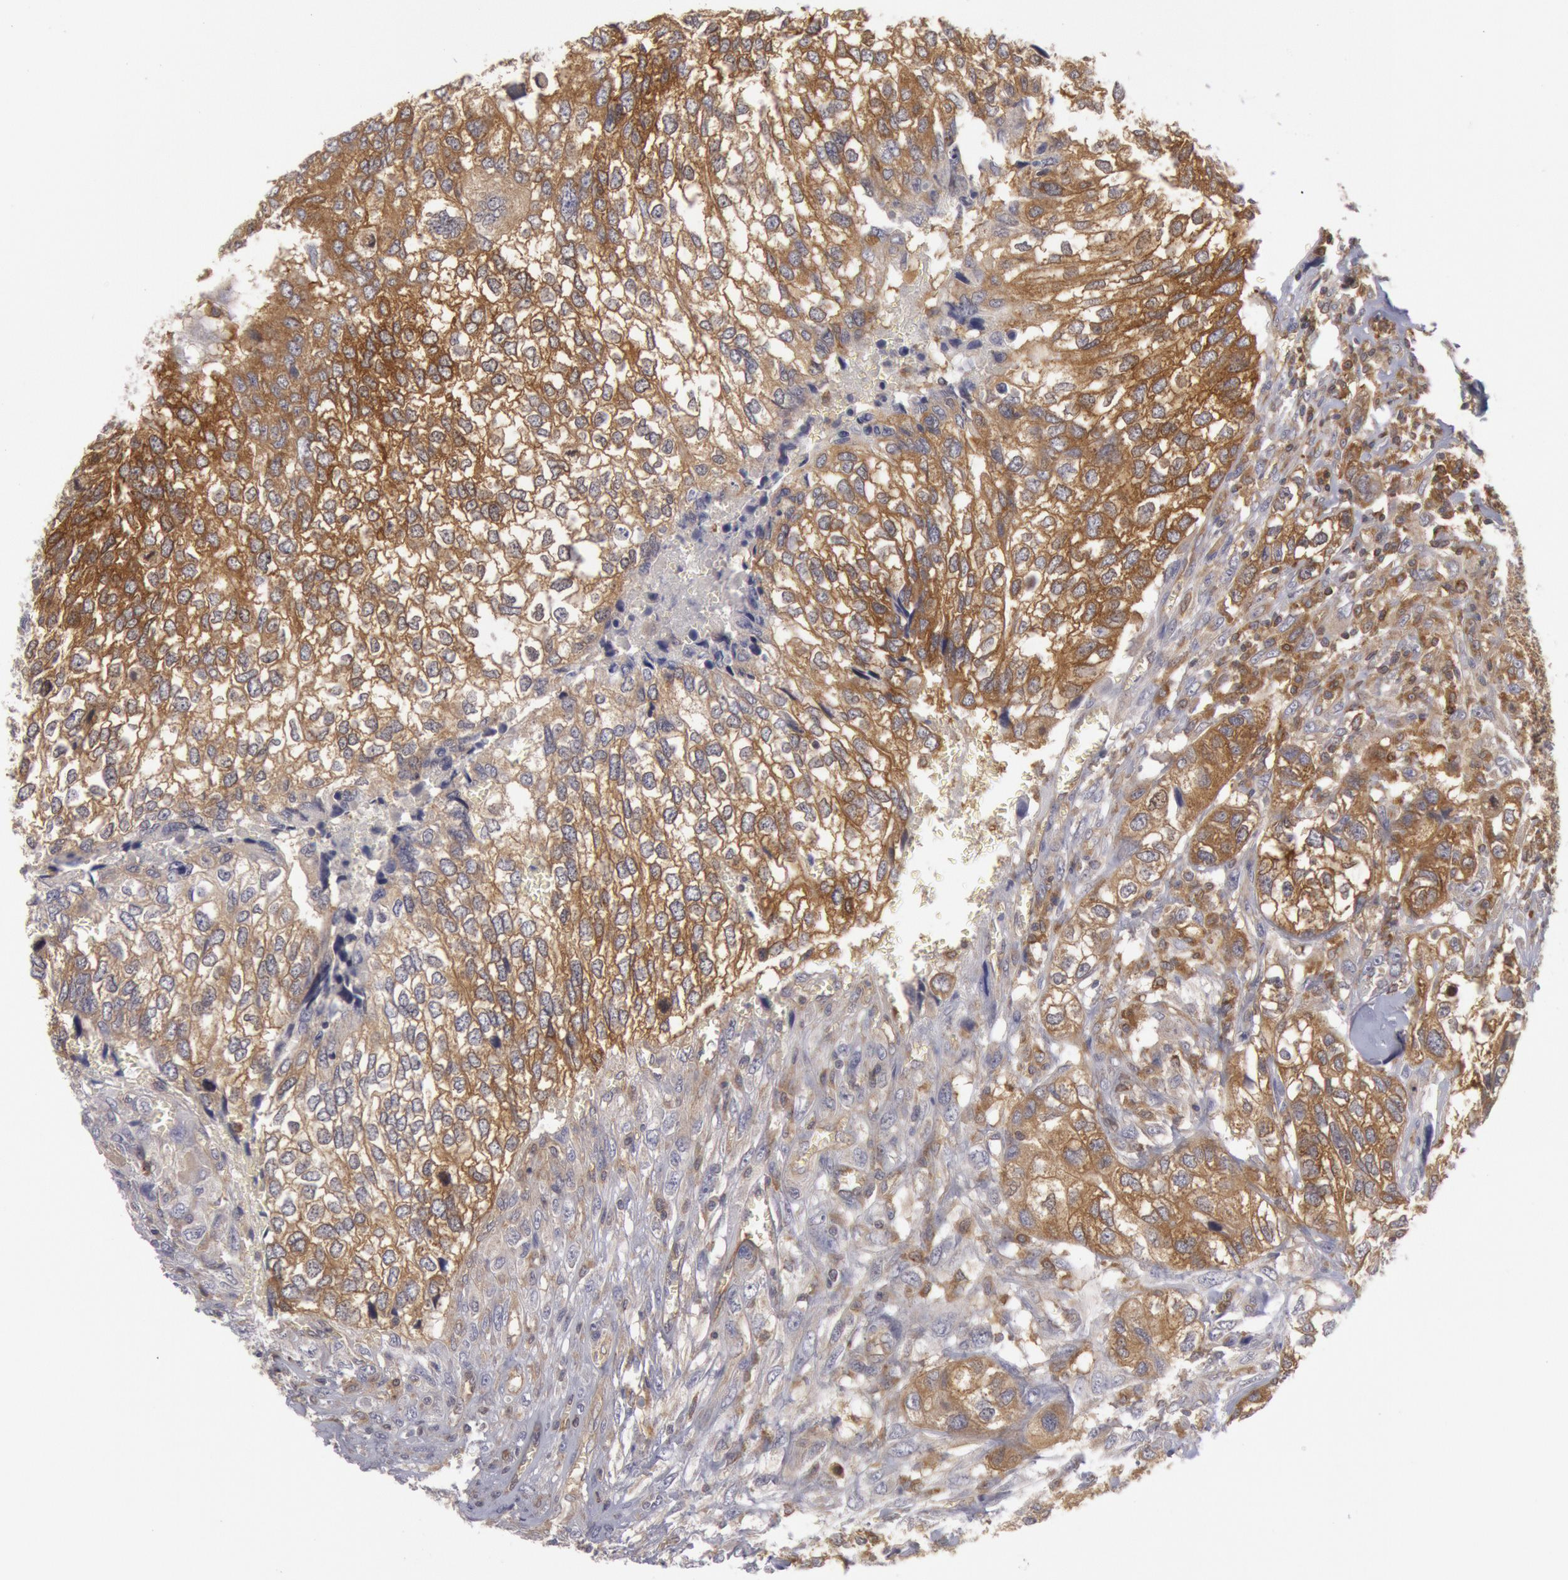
{"staining": {"intensity": "moderate", "quantity": ">75%", "location": "cytoplasmic/membranous"}, "tissue": "breast cancer", "cell_type": "Tumor cells", "image_type": "cancer", "snomed": [{"axis": "morphology", "description": "Neoplasm, malignant, NOS"}, {"axis": "topography", "description": "Breast"}], "caption": "Breast malignant neoplasm was stained to show a protein in brown. There is medium levels of moderate cytoplasmic/membranous positivity in approximately >75% of tumor cells.", "gene": "IKBKB", "patient": {"sex": "female", "age": 50}}